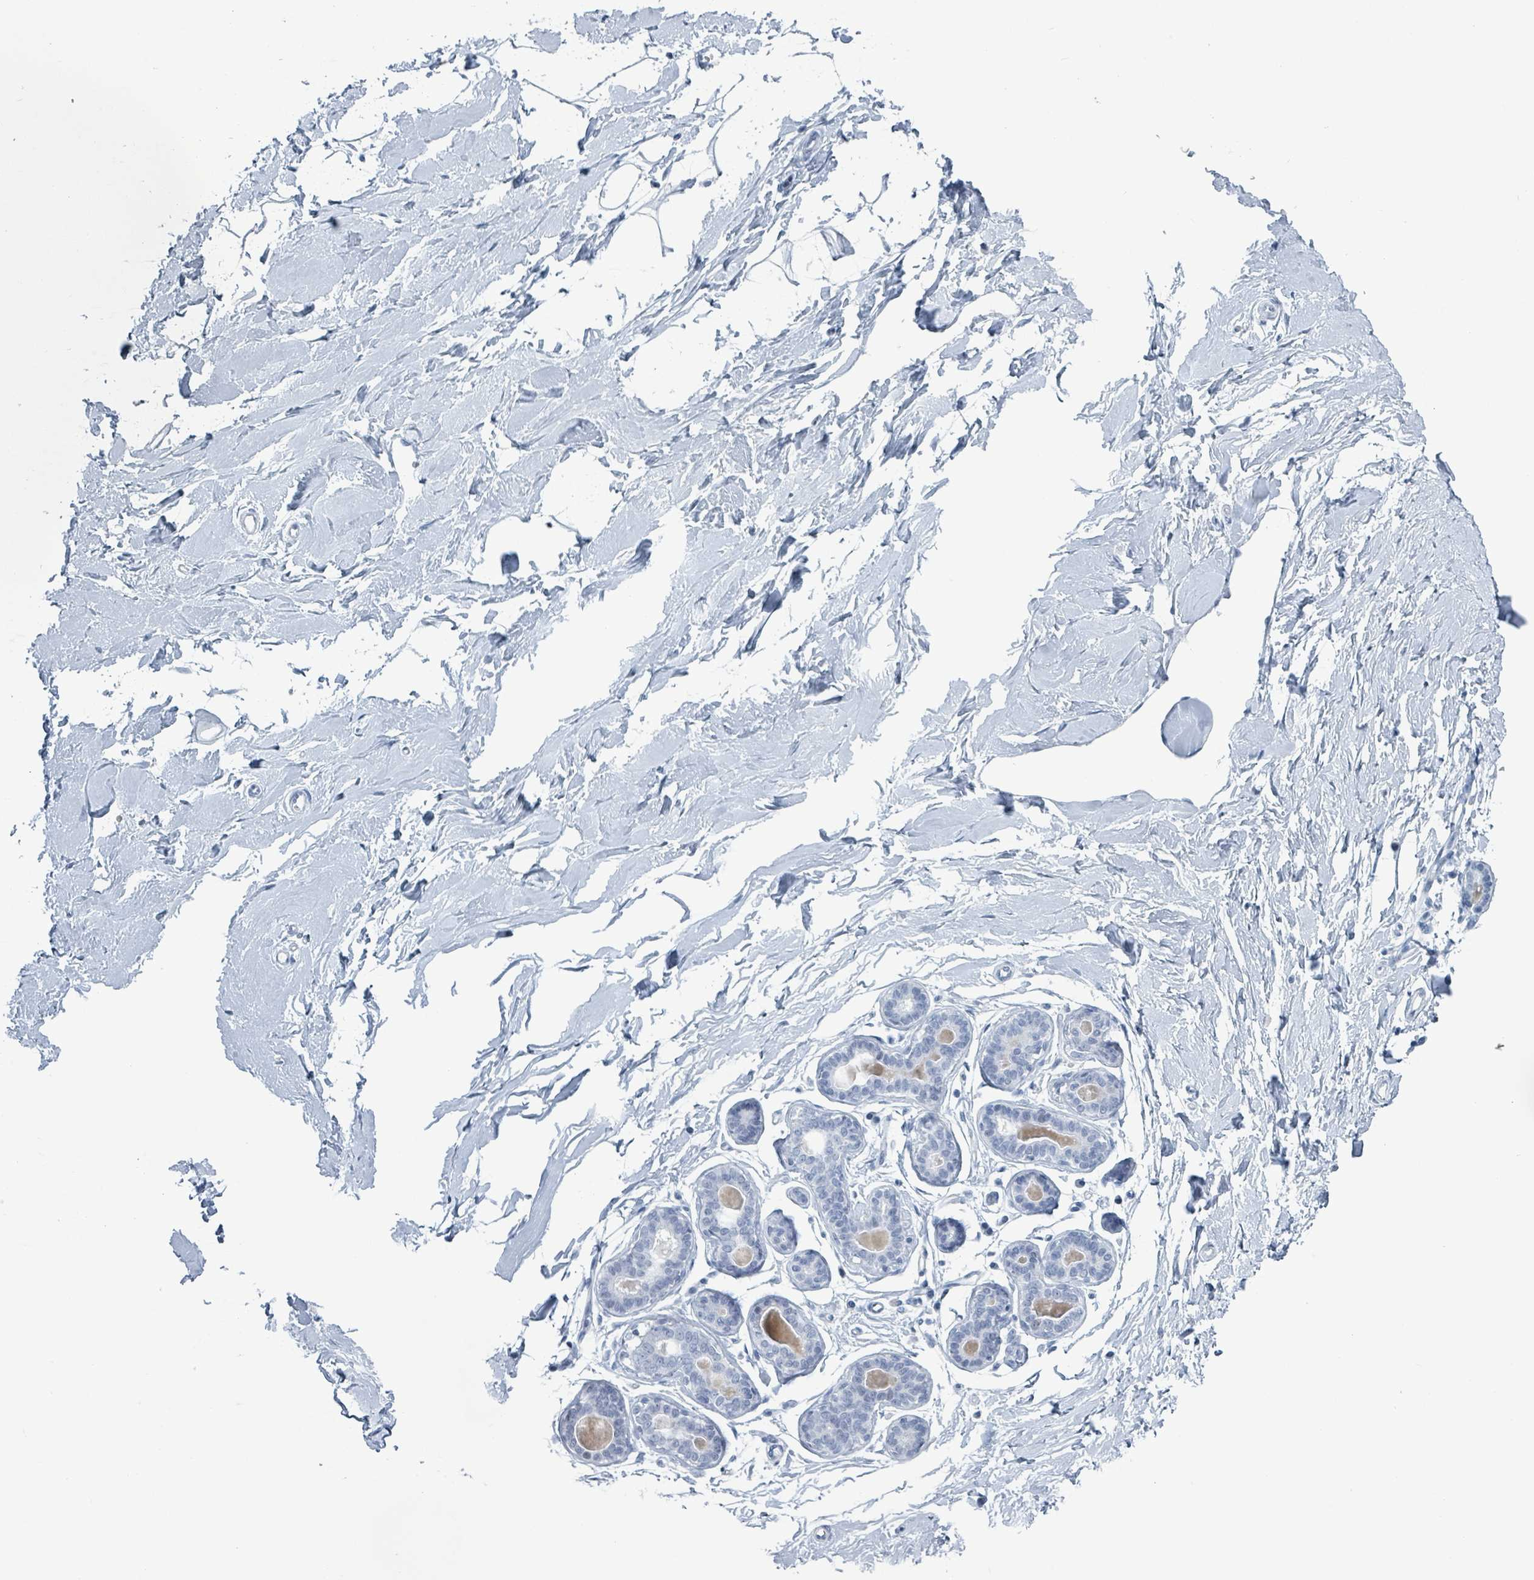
{"staining": {"intensity": "negative", "quantity": "none", "location": "none"}, "tissue": "breast", "cell_type": "Adipocytes", "image_type": "normal", "snomed": [{"axis": "morphology", "description": "Normal tissue, NOS"}, {"axis": "topography", "description": "Breast"}], "caption": "Immunohistochemistry (IHC) histopathology image of unremarkable breast: human breast stained with DAB (3,3'-diaminobenzidine) reveals no significant protein staining in adipocytes. (DAB (3,3'-diaminobenzidine) immunohistochemistry visualized using brightfield microscopy, high magnification).", "gene": "GPR15LG", "patient": {"sex": "female", "age": 23}}